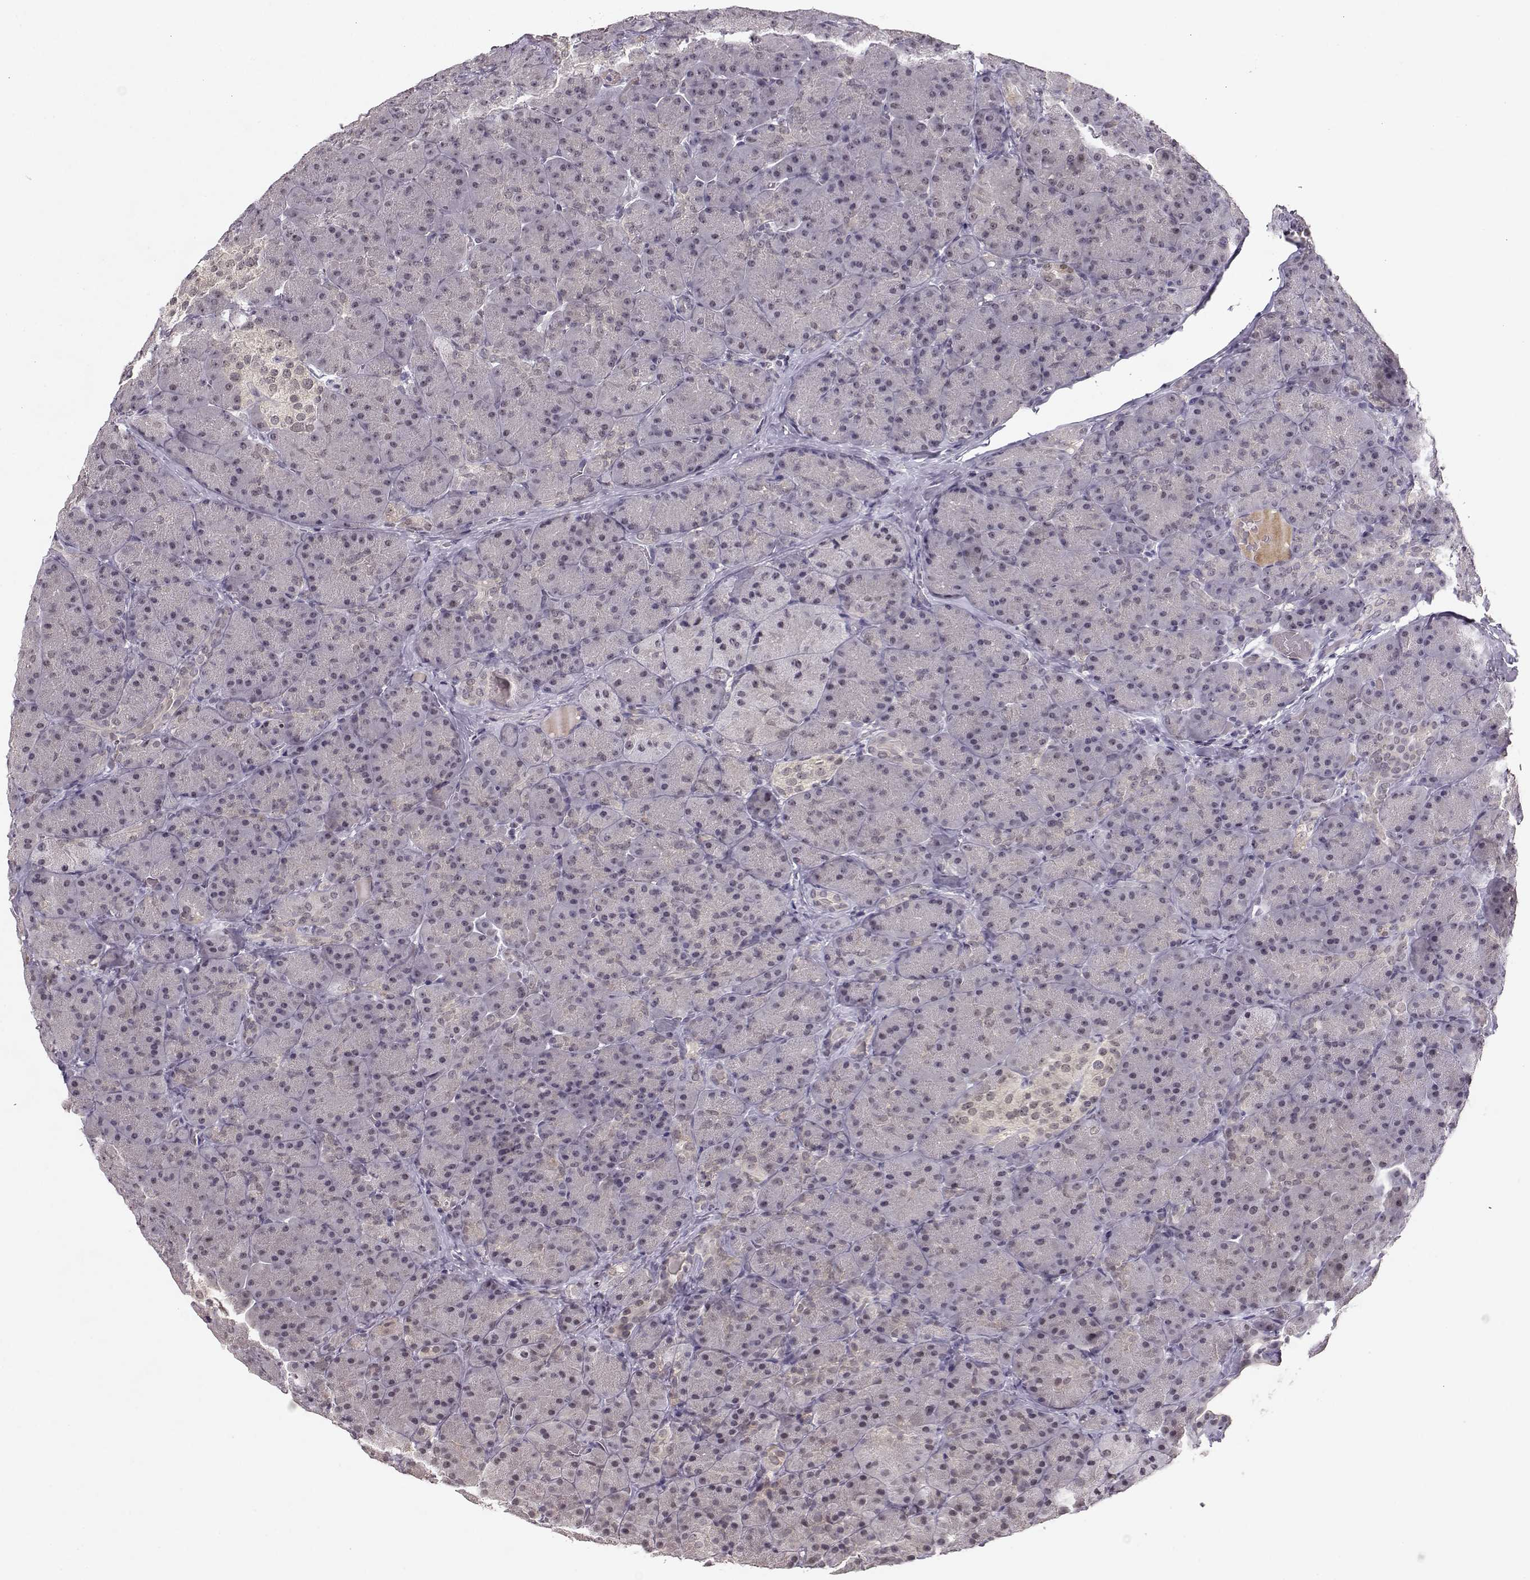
{"staining": {"intensity": "moderate", "quantity": "<25%", "location": "nuclear"}, "tissue": "pancreas", "cell_type": "Exocrine glandular cells", "image_type": "normal", "snomed": [{"axis": "morphology", "description": "Normal tissue, NOS"}, {"axis": "topography", "description": "Pancreas"}], "caption": "Moderate nuclear staining for a protein is appreciated in about <25% of exocrine glandular cells of unremarkable pancreas using immunohistochemistry (IHC).", "gene": "CSNK2A1", "patient": {"sex": "male", "age": 57}}